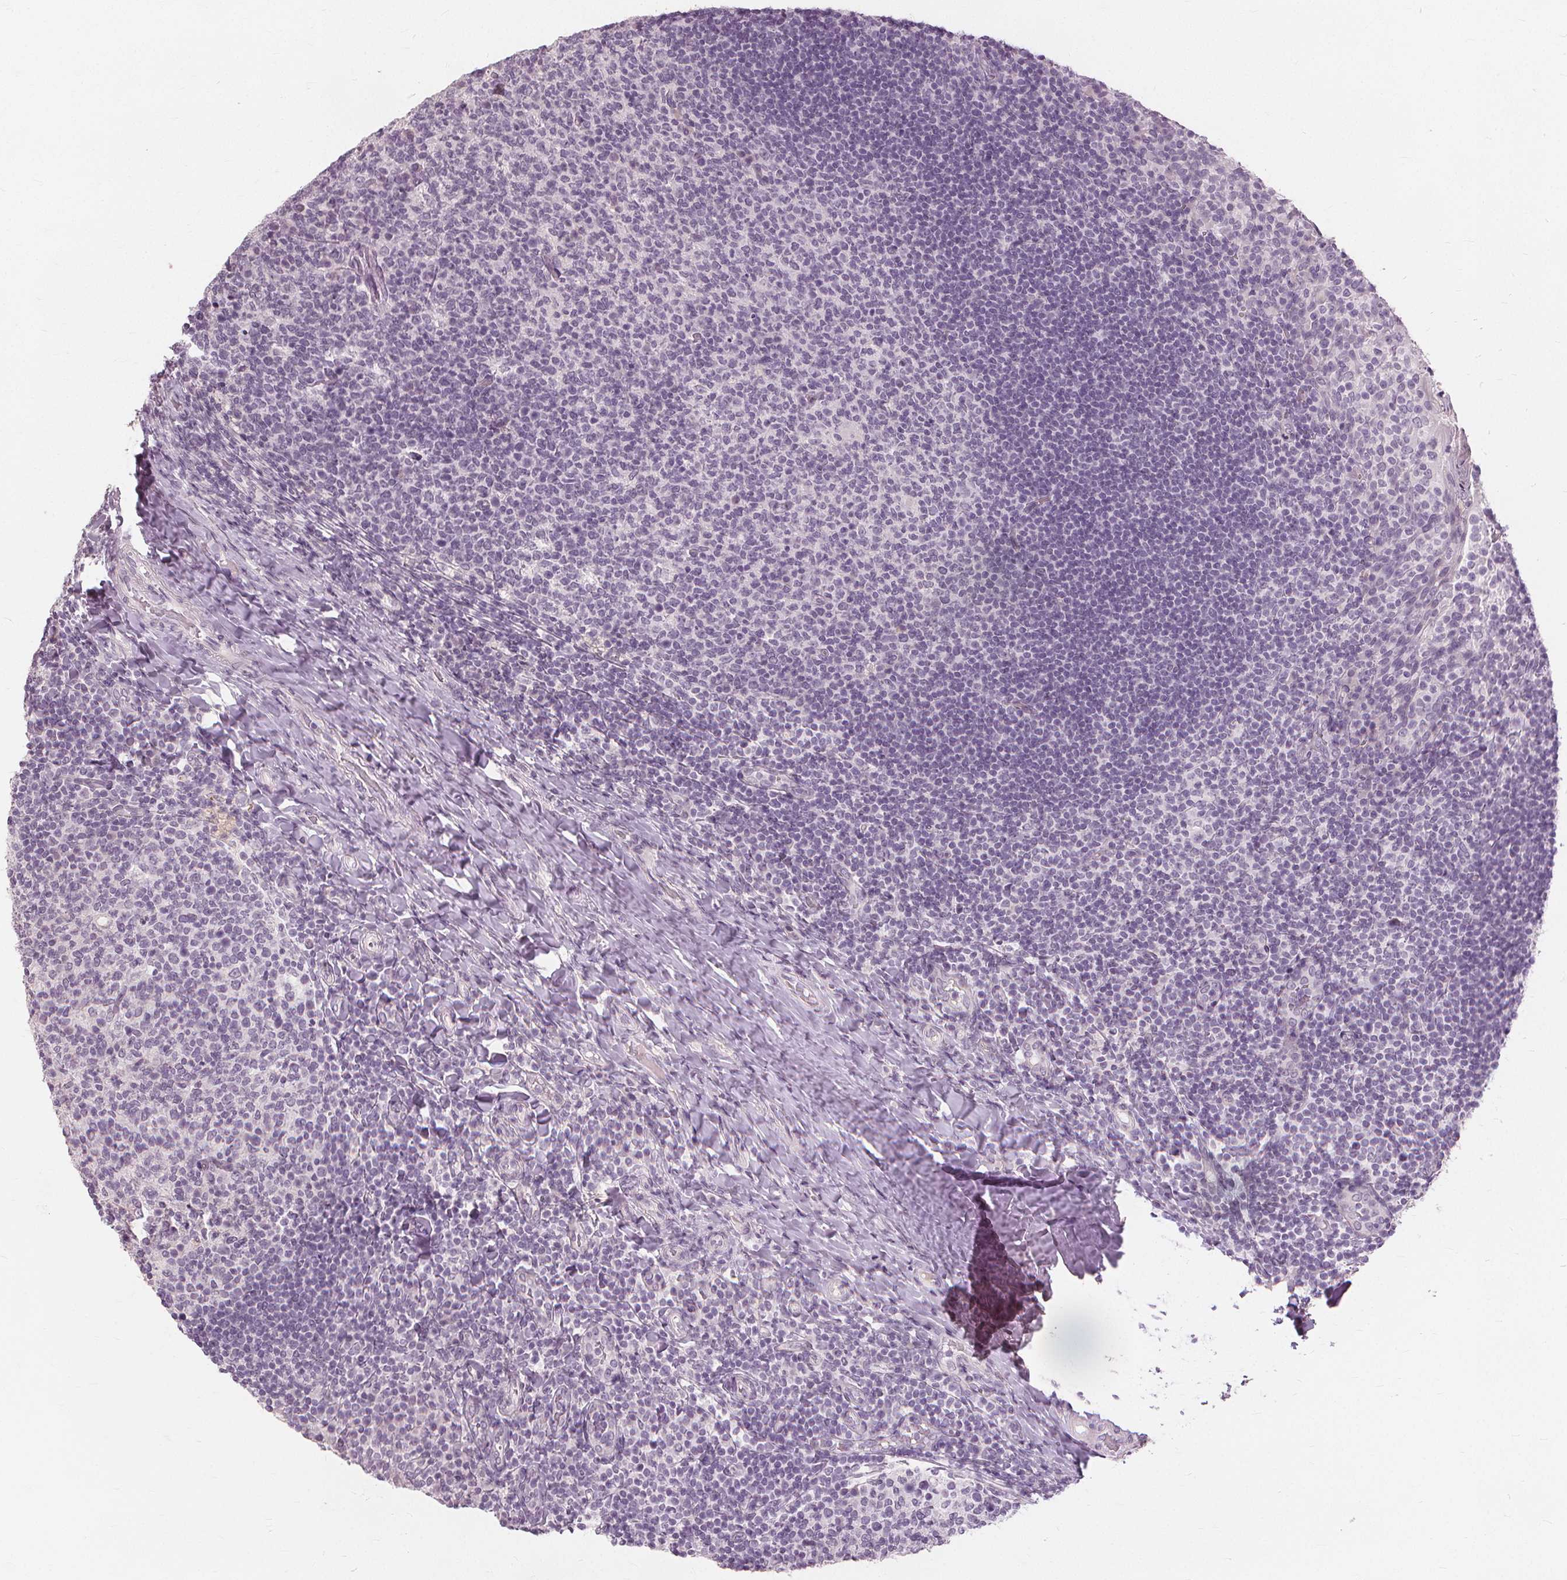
{"staining": {"intensity": "negative", "quantity": "none", "location": "none"}, "tissue": "tonsil", "cell_type": "Germinal center cells", "image_type": "normal", "snomed": [{"axis": "morphology", "description": "Normal tissue, NOS"}, {"axis": "topography", "description": "Tonsil"}], "caption": "Image shows no protein expression in germinal center cells of unremarkable tonsil.", "gene": "SFTPD", "patient": {"sex": "female", "age": 10}}